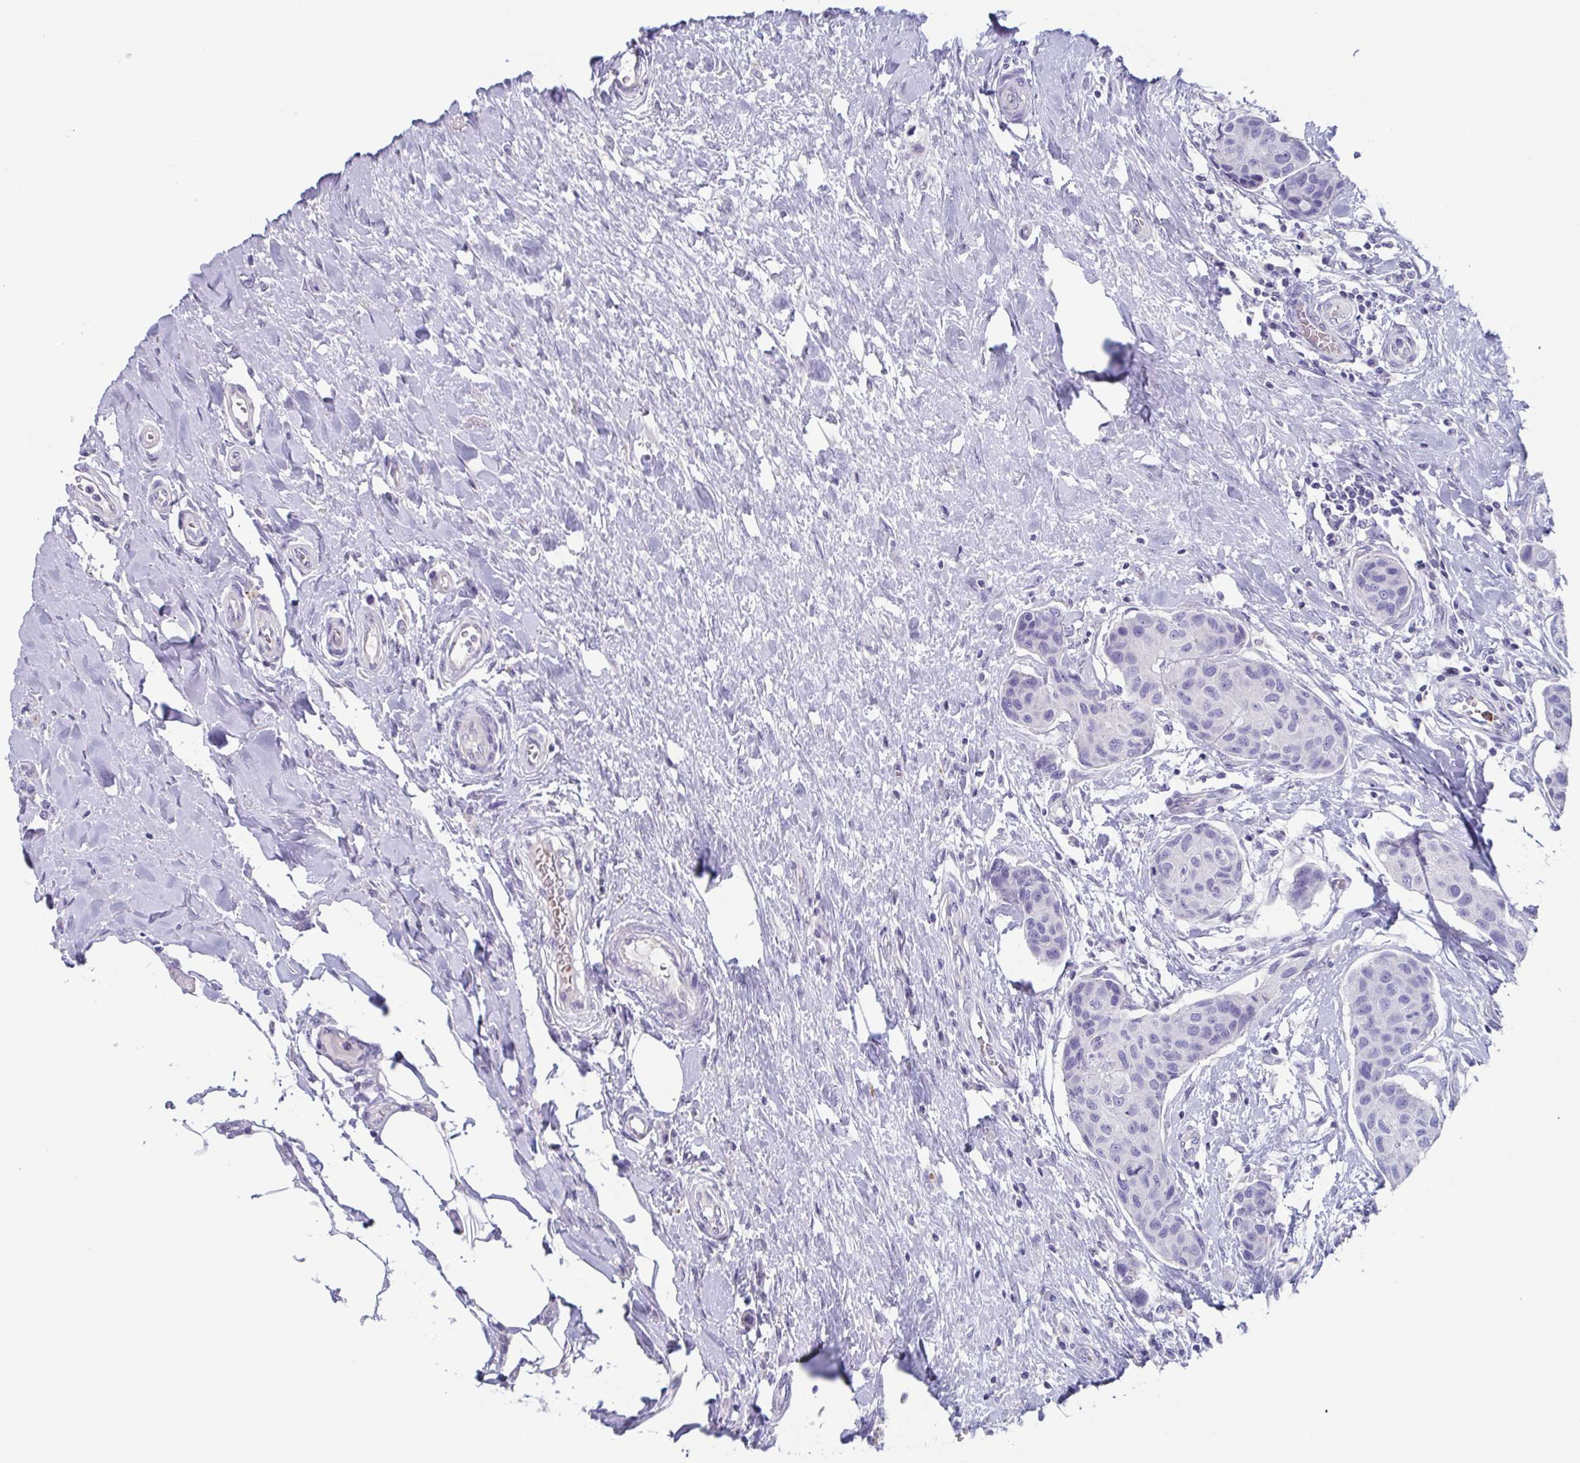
{"staining": {"intensity": "negative", "quantity": "none", "location": "none"}, "tissue": "breast cancer", "cell_type": "Tumor cells", "image_type": "cancer", "snomed": [{"axis": "morphology", "description": "Duct carcinoma"}, {"axis": "topography", "description": "Breast"}], "caption": "This is an immunohistochemistry histopathology image of human breast invasive ductal carcinoma. There is no expression in tumor cells.", "gene": "BPI", "patient": {"sex": "female", "age": 80}}